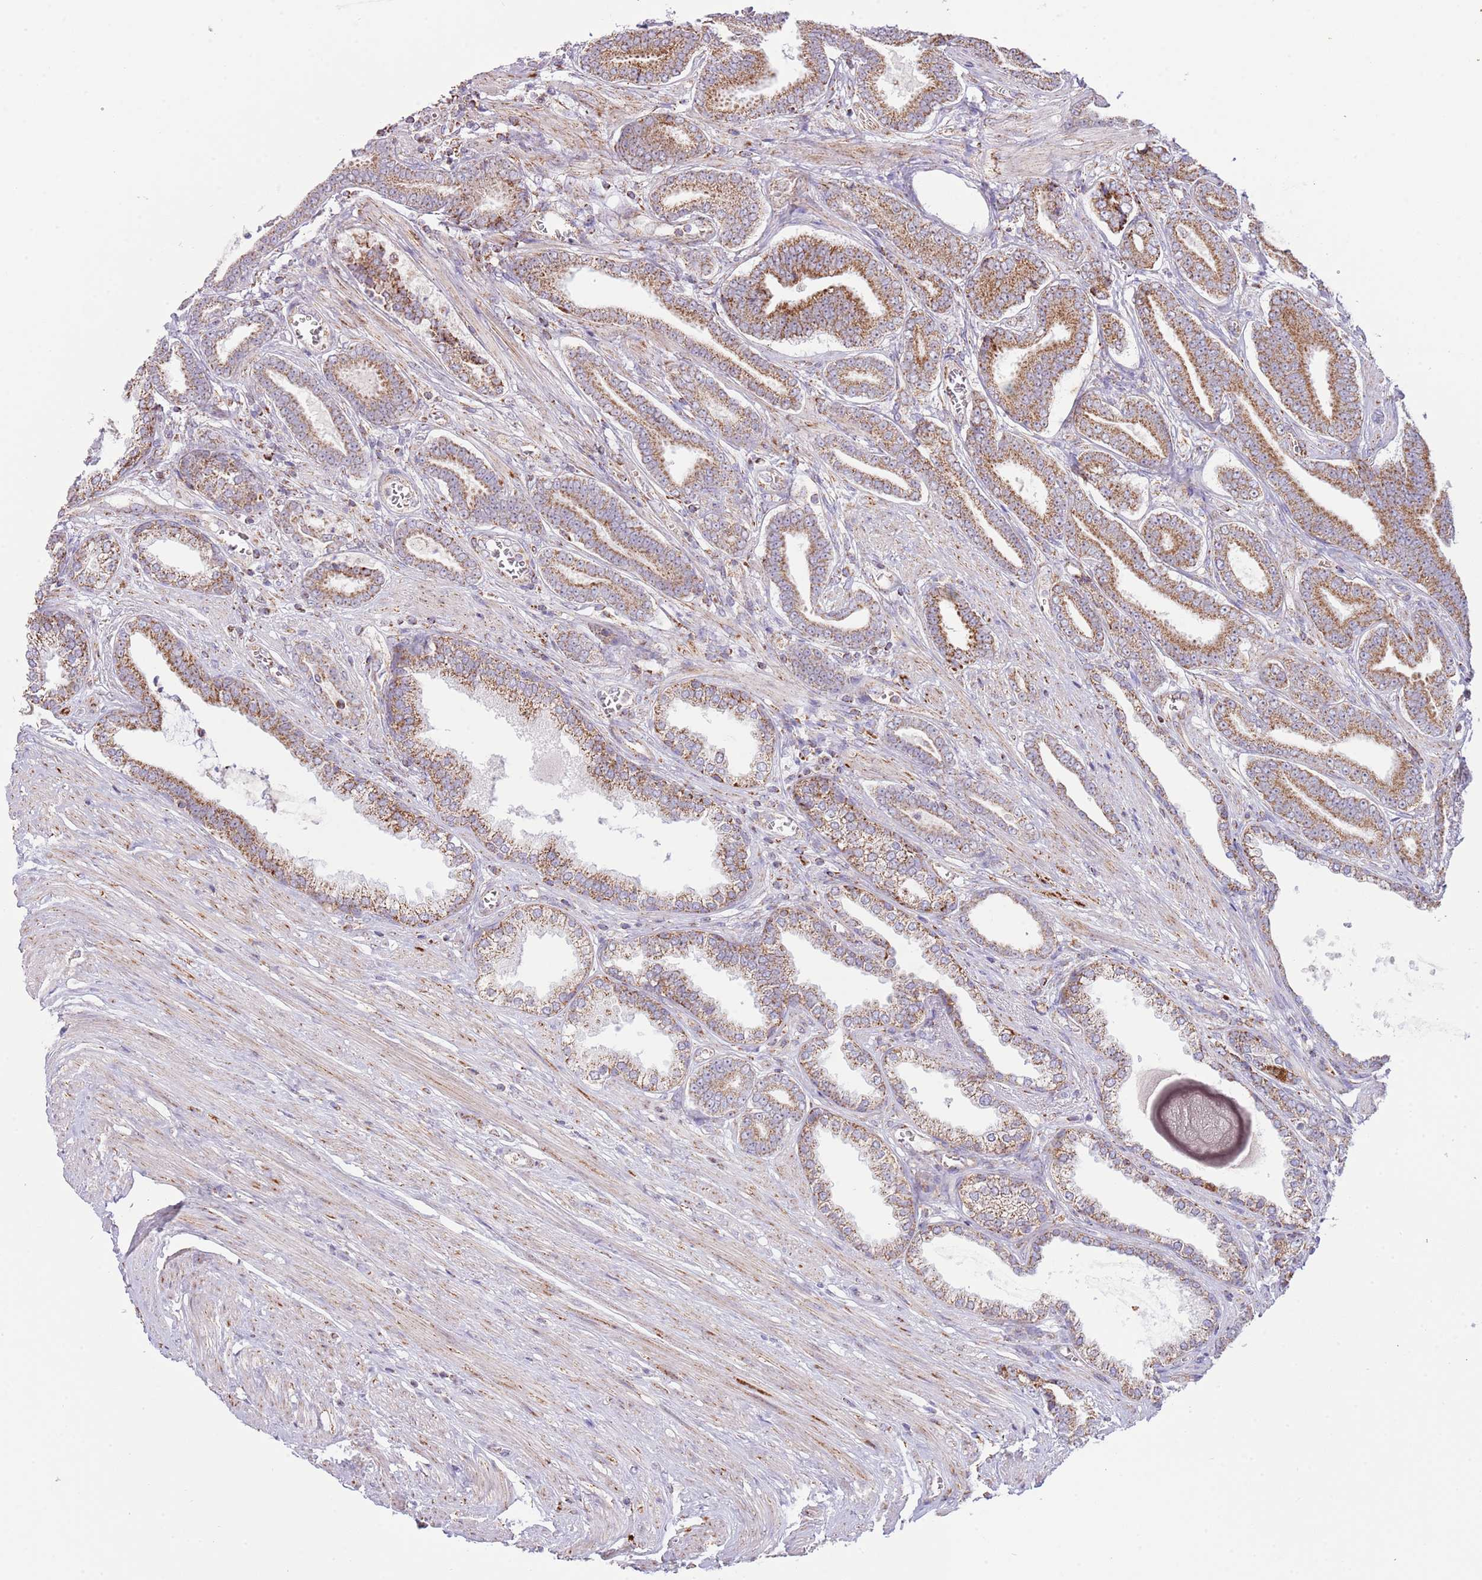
{"staining": {"intensity": "moderate", "quantity": ">75%", "location": "cytoplasmic/membranous"}, "tissue": "prostate cancer", "cell_type": "Tumor cells", "image_type": "cancer", "snomed": [{"axis": "morphology", "description": "Adenocarcinoma, NOS"}, {"axis": "topography", "description": "Prostate and seminal vesicle, NOS"}], "caption": "This photomicrograph demonstrates prostate adenocarcinoma stained with IHC to label a protein in brown. The cytoplasmic/membranous of tumor cells show moderate positivity for the protein. Nuclei are counter-stained blue.", "gene": "LHX6", "patient": {"sex": "male", "age": 76}}